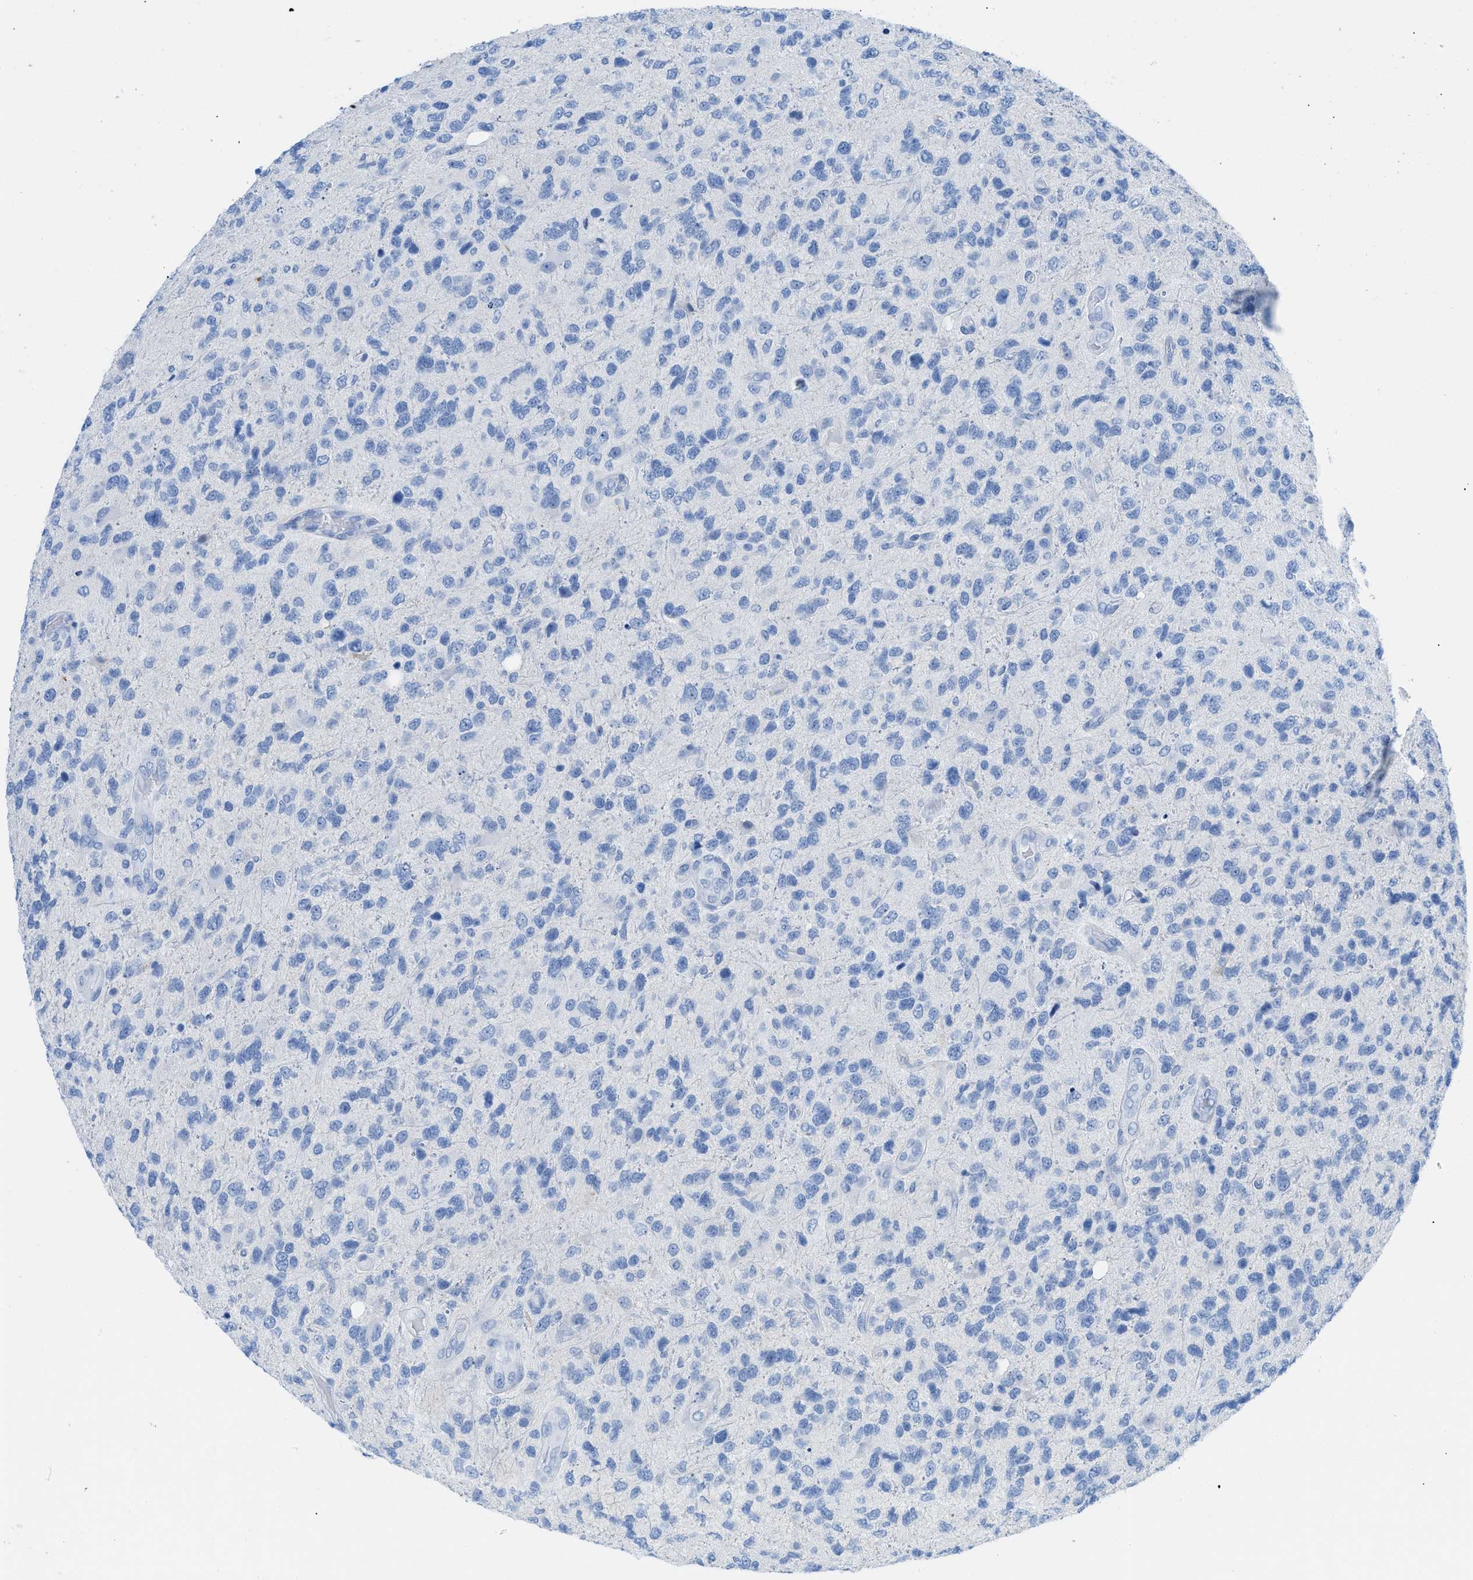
{"staining": {"intensity": "negative", "quantity": "none", "location": "none"}, "tissue": "glioma", "cell_type": "Tumor cells", "image_type": "cancer", "snomed": [{"axis": "morphology", "description": "Glioma, malignant, High grade"}, {"axis": "topography", "description": "Brain"}], "caption": "Immunohistochemistry photomicrograph of human malignant glioma (high-grade) stained for a protein (brown), which shows no expression in tumor cells. (Immunohistochemistry (ihc), brightfield microscopy, high magnification).", "gene": "TCL1A", "patient": {"sex": "female", "age": 58}}